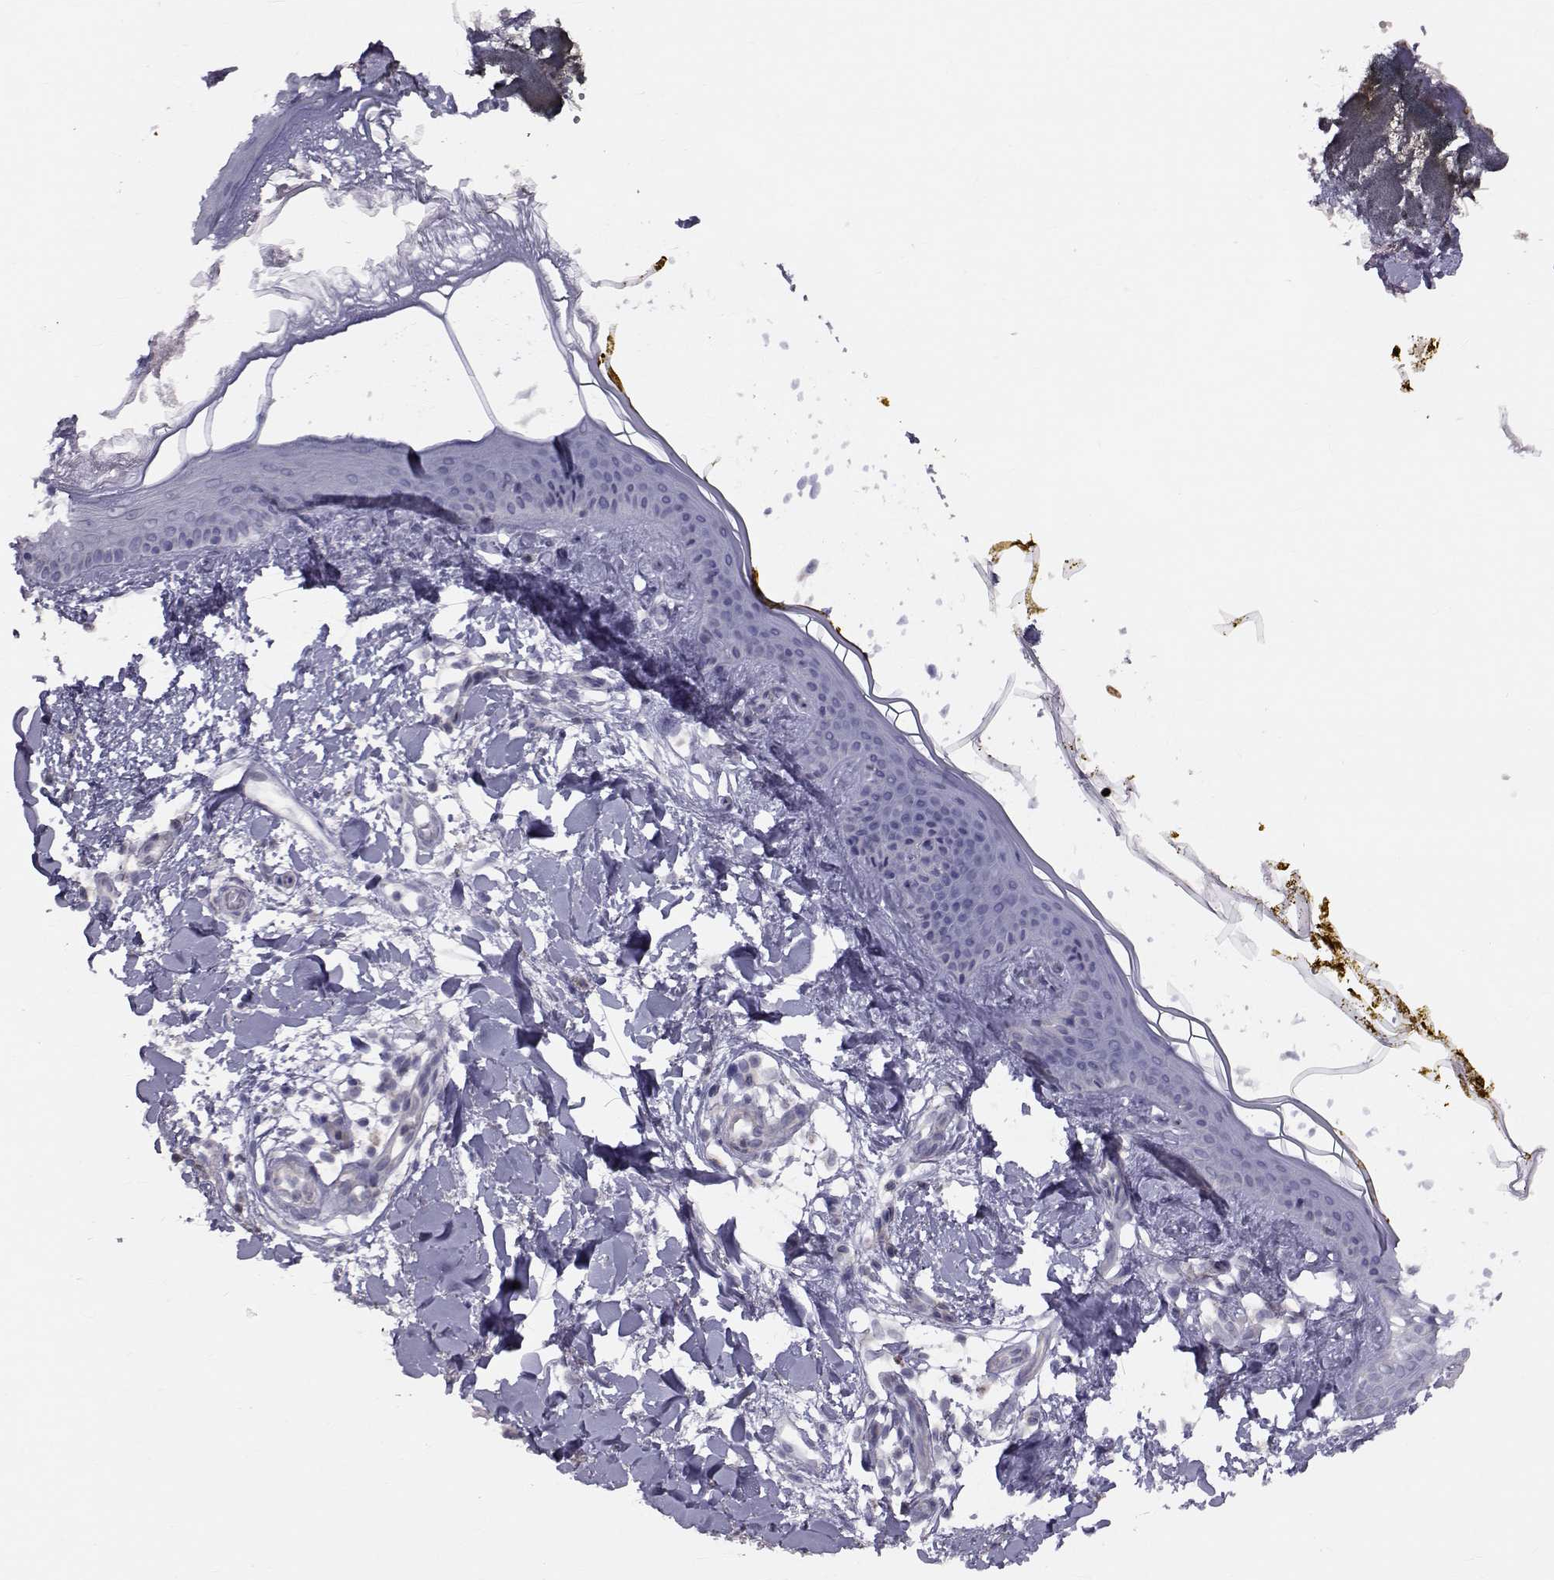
{"staining": {"intensity": "negative", "quantity": "none", "location": "none"}, "tissue": "skin", "cell_type": "Fibroblasts", "image_type": "normal", "snomed": [{"axis": "morphology", "description": "Normal tissue, NOS"}, {"axis": "topography", "description": "Skin"}], "caption": "IHC photomicrograph of unremarkable skin: human skin stained with DAB exhibits no significant protein expression in fibroblasts.", "gene": "GARIN3", "patient": {"sex": "female", "age": 34}}